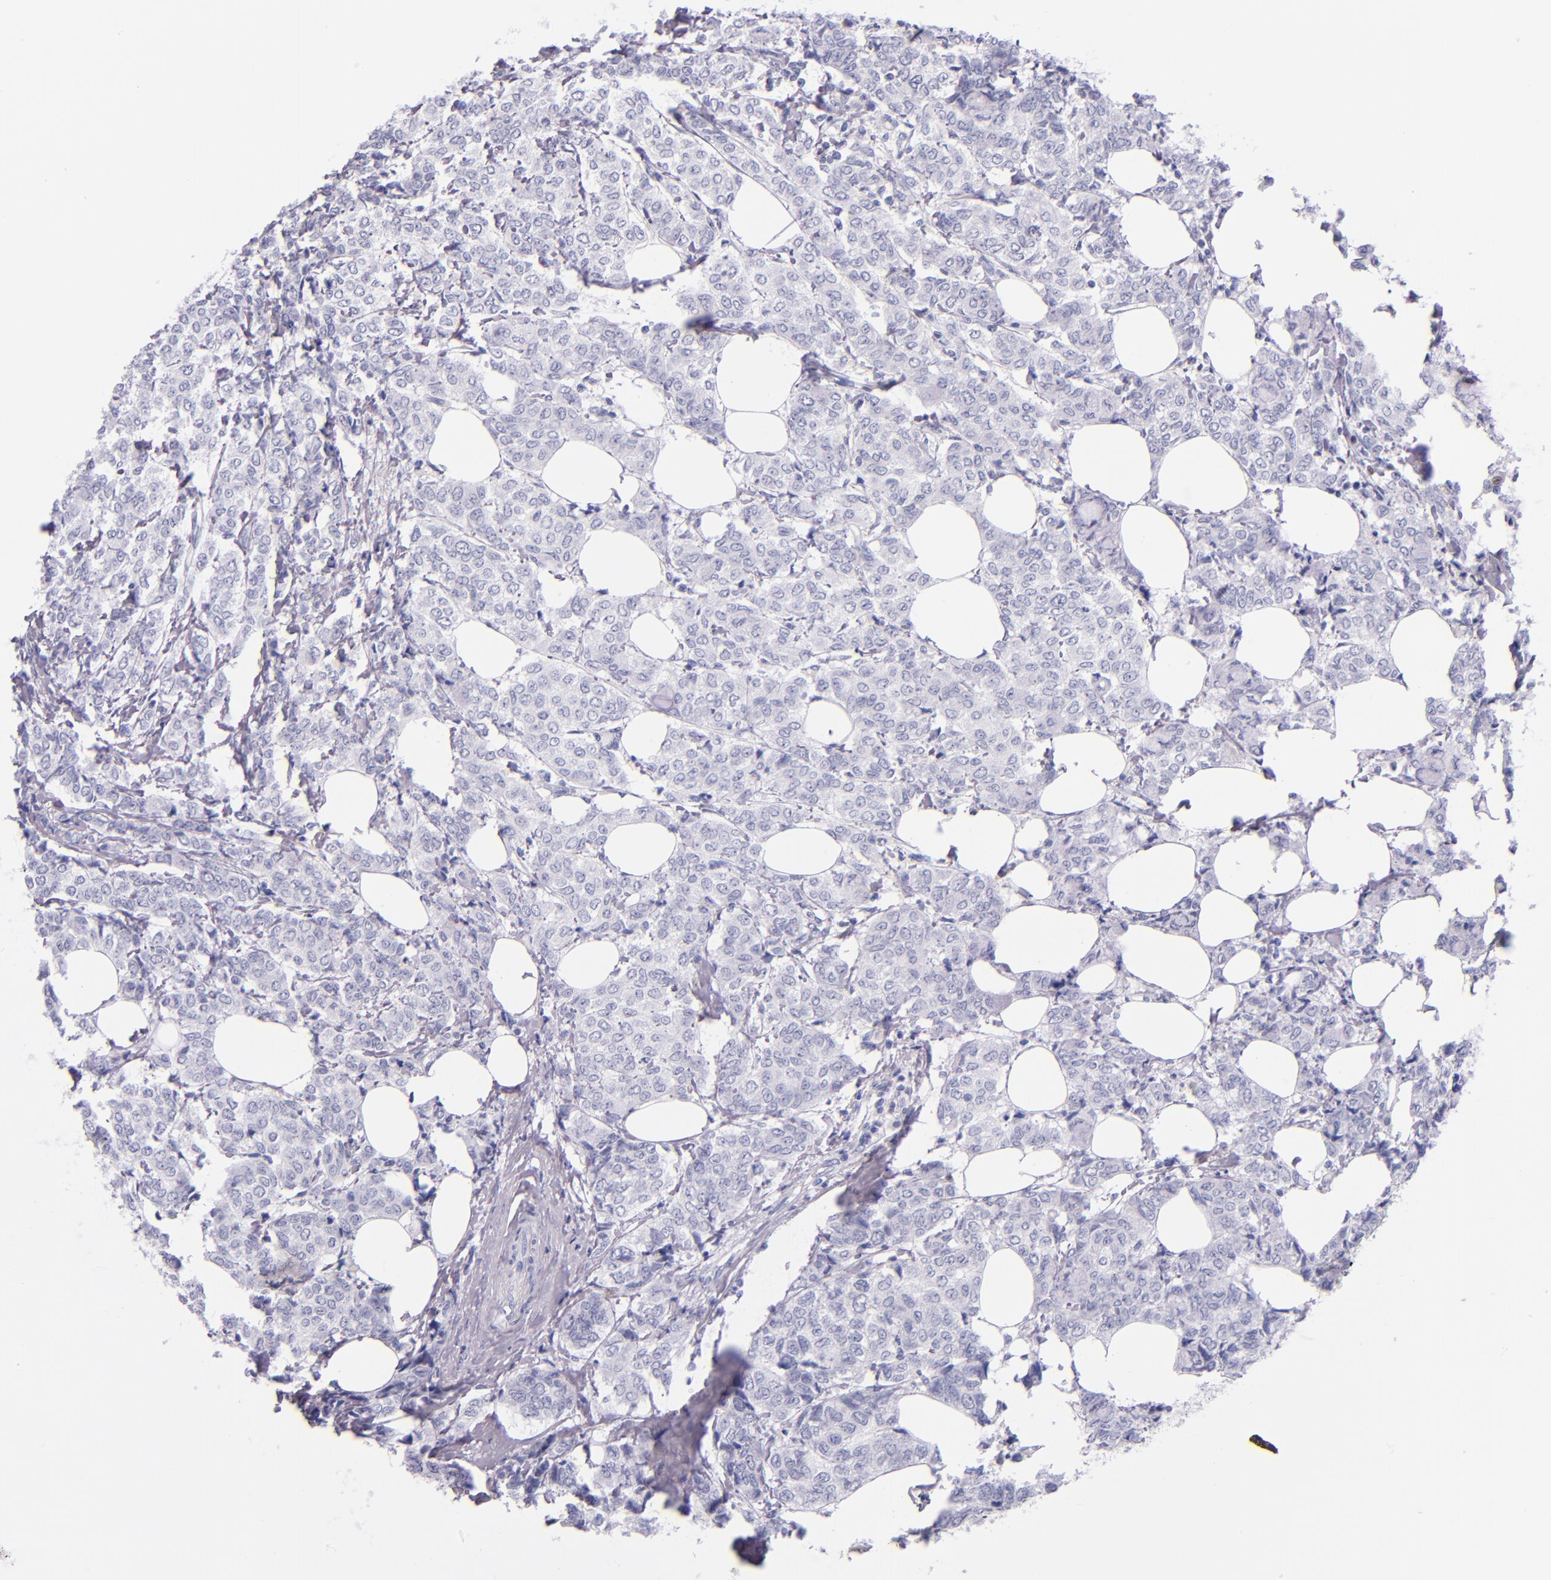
{"staining": {"intensity": "negative", "quantity": "none", "location": "none"}, "tissue": "breast cancer", "cell_type": "Tumor cells", "image_type": "cancer", "snomed": [{"axis": "morphology", "description": "Lobular carcinoma"}, {"axis": "topography", "description": "Breast"}], "caption": "Histopathology image shows no protein staining in tumor cells of breast lobular carcinoma tissue.", "gene": "IRF4", "patient": {"sex": "female", "age": 60}}